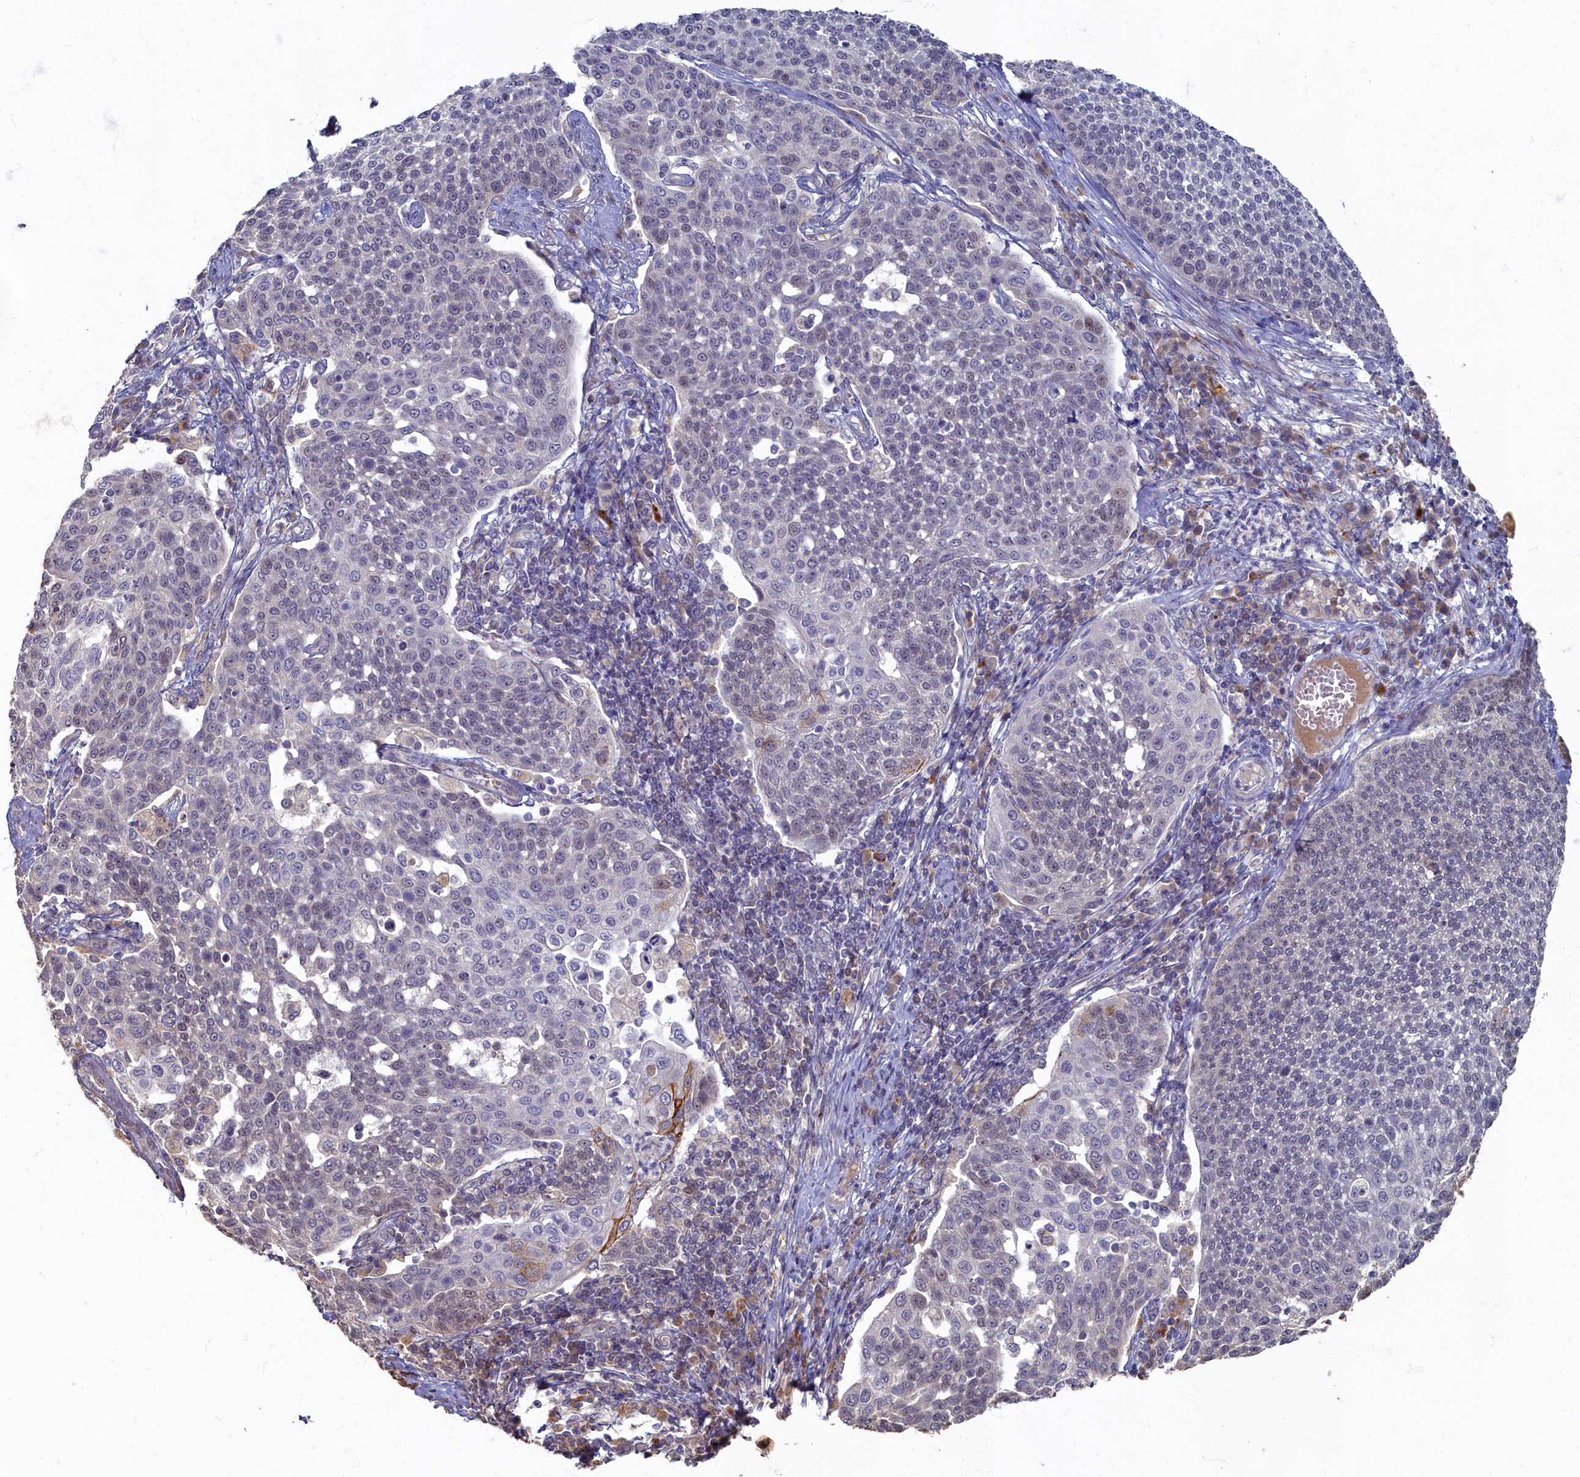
{"staining": {"intensity": "negative", "quantity": "none", "location": "none"}, "tissue": "cervical cancer", "cell_type": "Tumor cells", "image_type": "cancer", "snomed": [{"axis": "morphology", "description": "Squamous cell carcinoma, NOS"}, {"axis": "topography", "description": "Cervix"}], "caption": "This photomicrograph is of cervical cancer (squamous cell carcinoma) stained with immunohistochemistry (IHC) to label a protein in brown with the nuclei are counter-stained blue. There is no positivity in tumor cells.", "gene": "HUNK", "patient": {"sex": "female", "age": 34}}